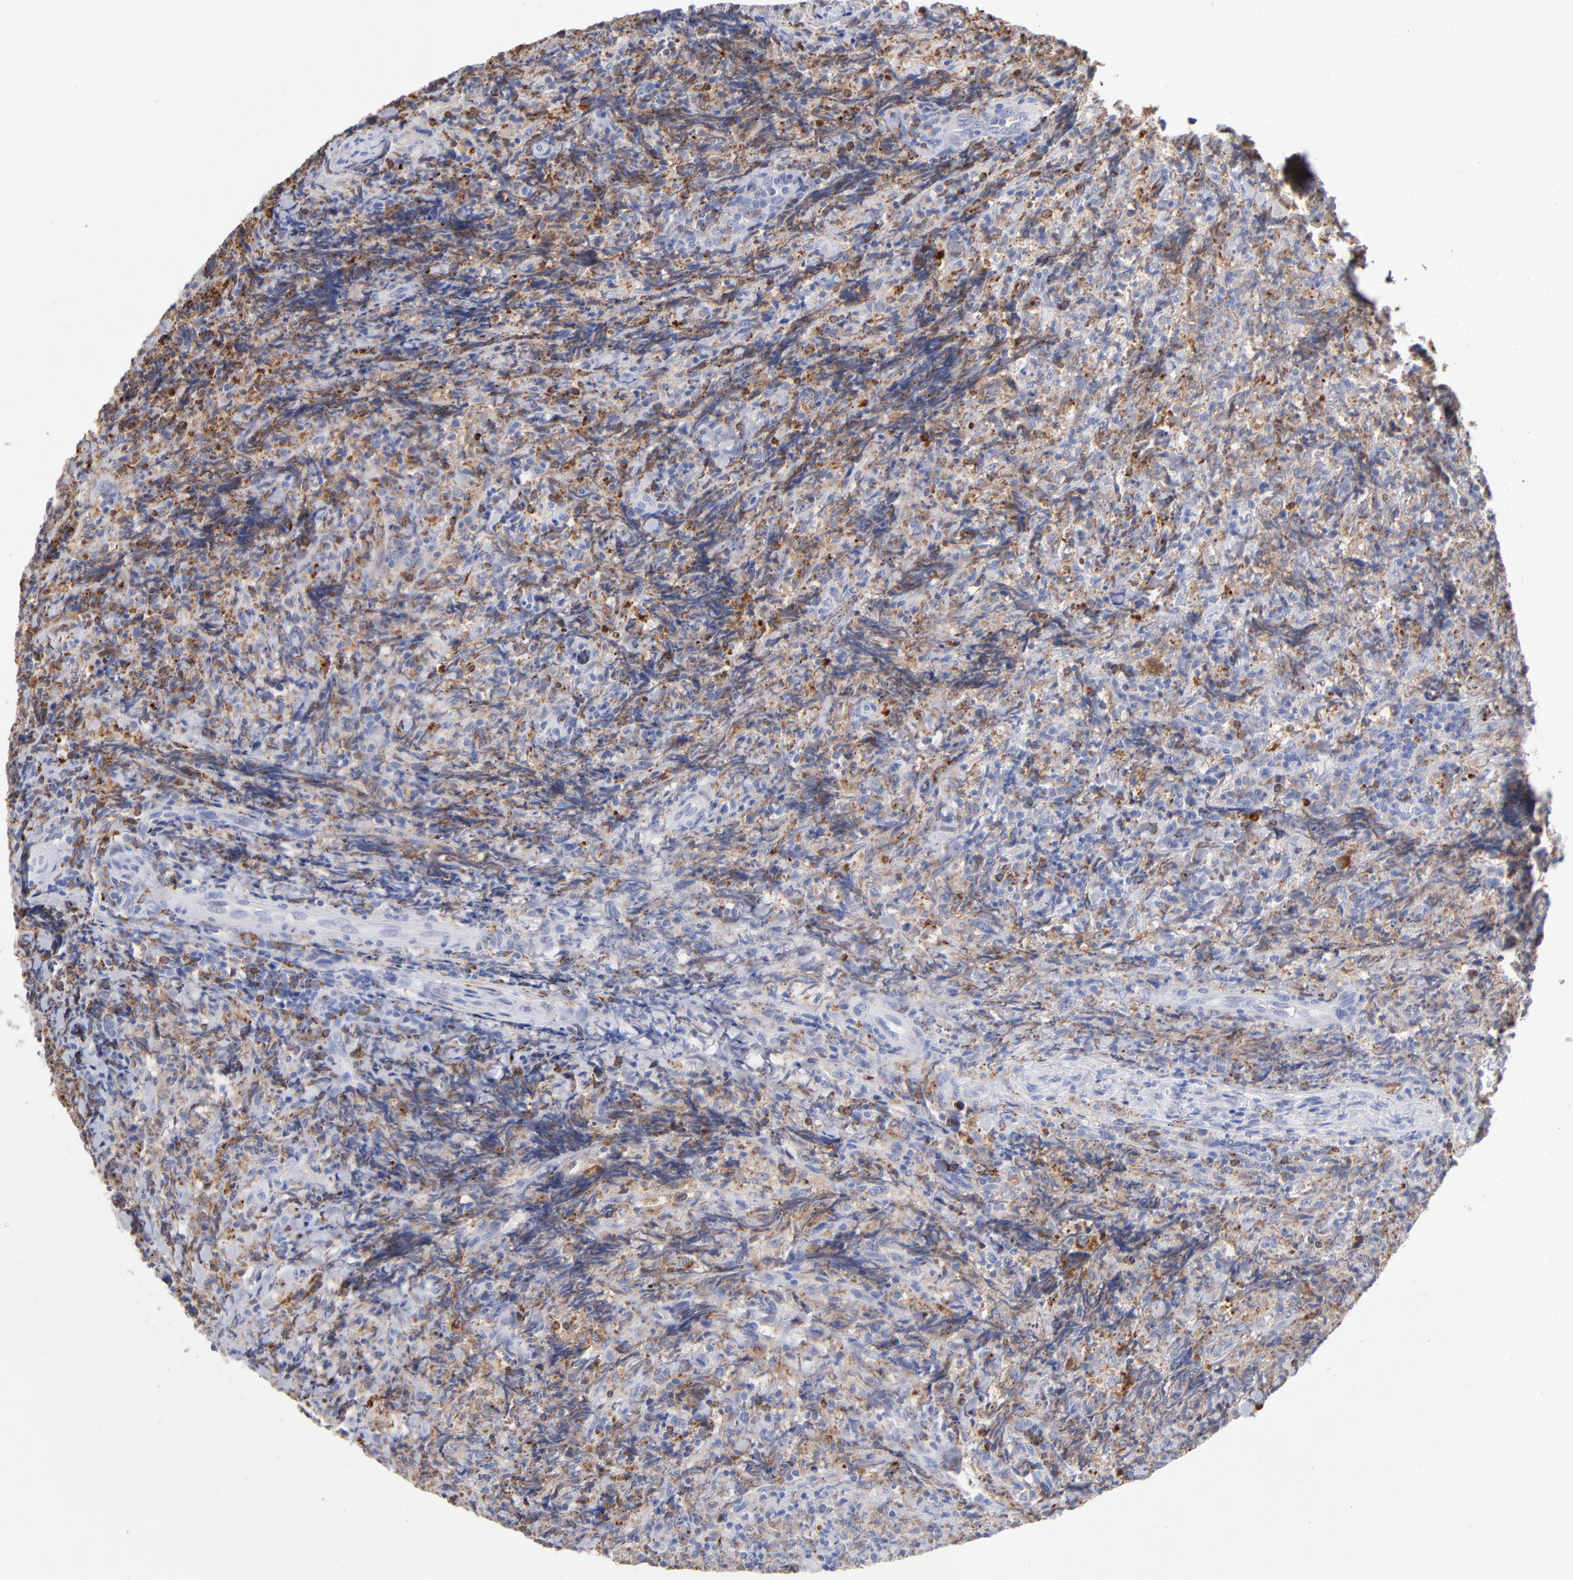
{"staining": {"intensity": "weak", "quantity": ">75%", "location": "cytoplasmic/membranous"}, "tissue": "lymphoma", "cell_type": "Tumor cells", "image_type": "cancer", "snomed": [{"axis": "morphology", "description": "Malignant lymphoma, non-Hodgkin's type, High grade"}, {"axis": "topography", "description": "Tonsil"}], "caption": "Weak cytoplasmic/membranous expression for a protein is appreciated in about >75% of tumor cells of lymphoma using immunohistochemistry.", "gene": "CD180", "patient": {"sex": "female", "age": 36}}